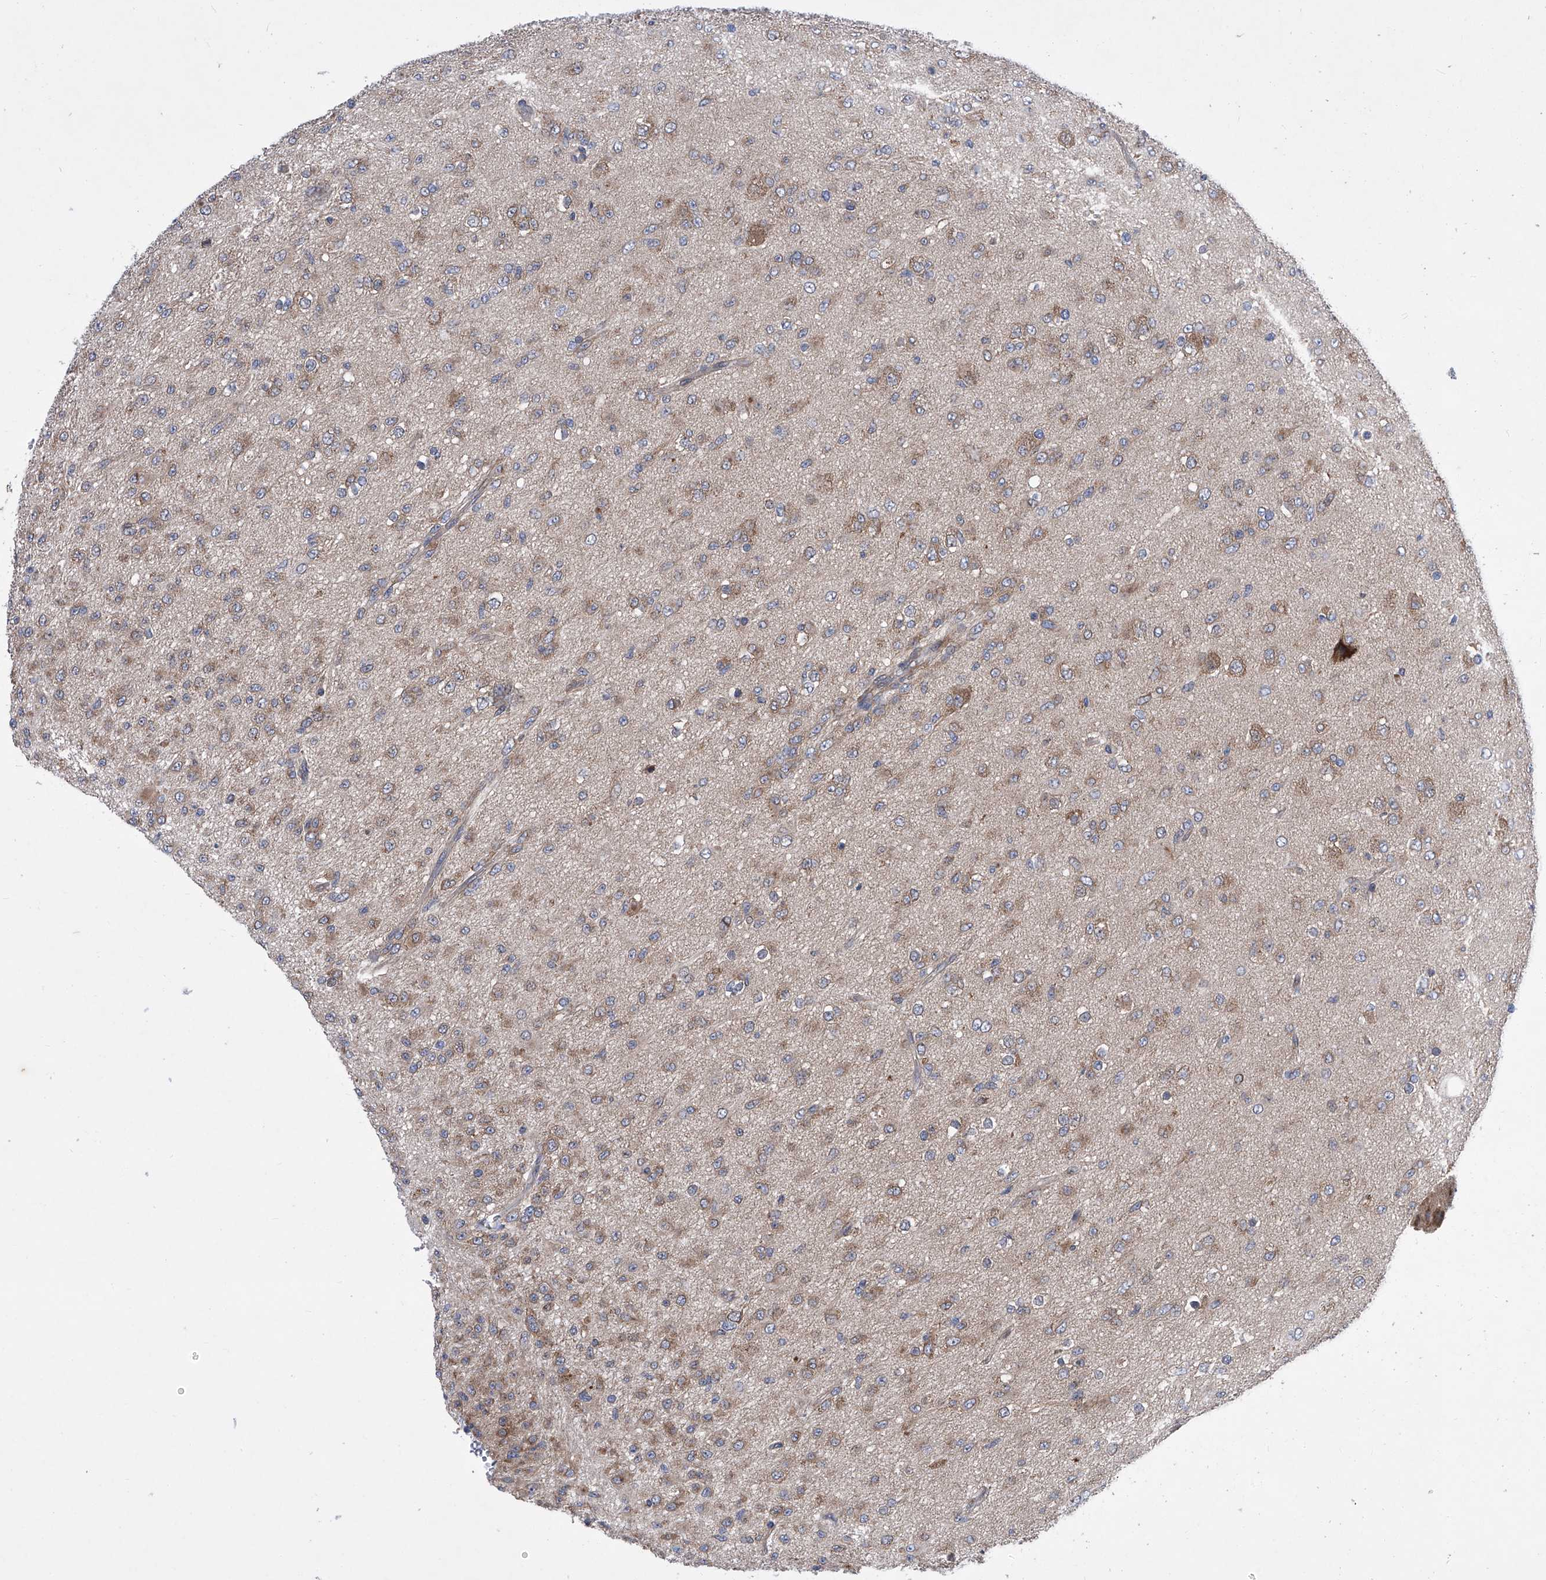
{"staining": {"intensity": "moderate", "quantity": "25%-75%", "location": "cytoplasmic/membranous"}, "tissue": "glioma", "cell_type": "Tumor cells", "image_type": "cancer", "snomed": [{"axis": "morphology", "description": "Glioma, malignant, Low grade"}, {"axis": "topography", "description": "Brain"}], "caption": "The micrograph shows staining of glioma, revealing moderate cytoplasmic/membranous protein expression (brown color) within tumor cells. Nuclei are stained in blue.", "gene": "KTI12", "patient": {"sex": "male", "age": 65}}